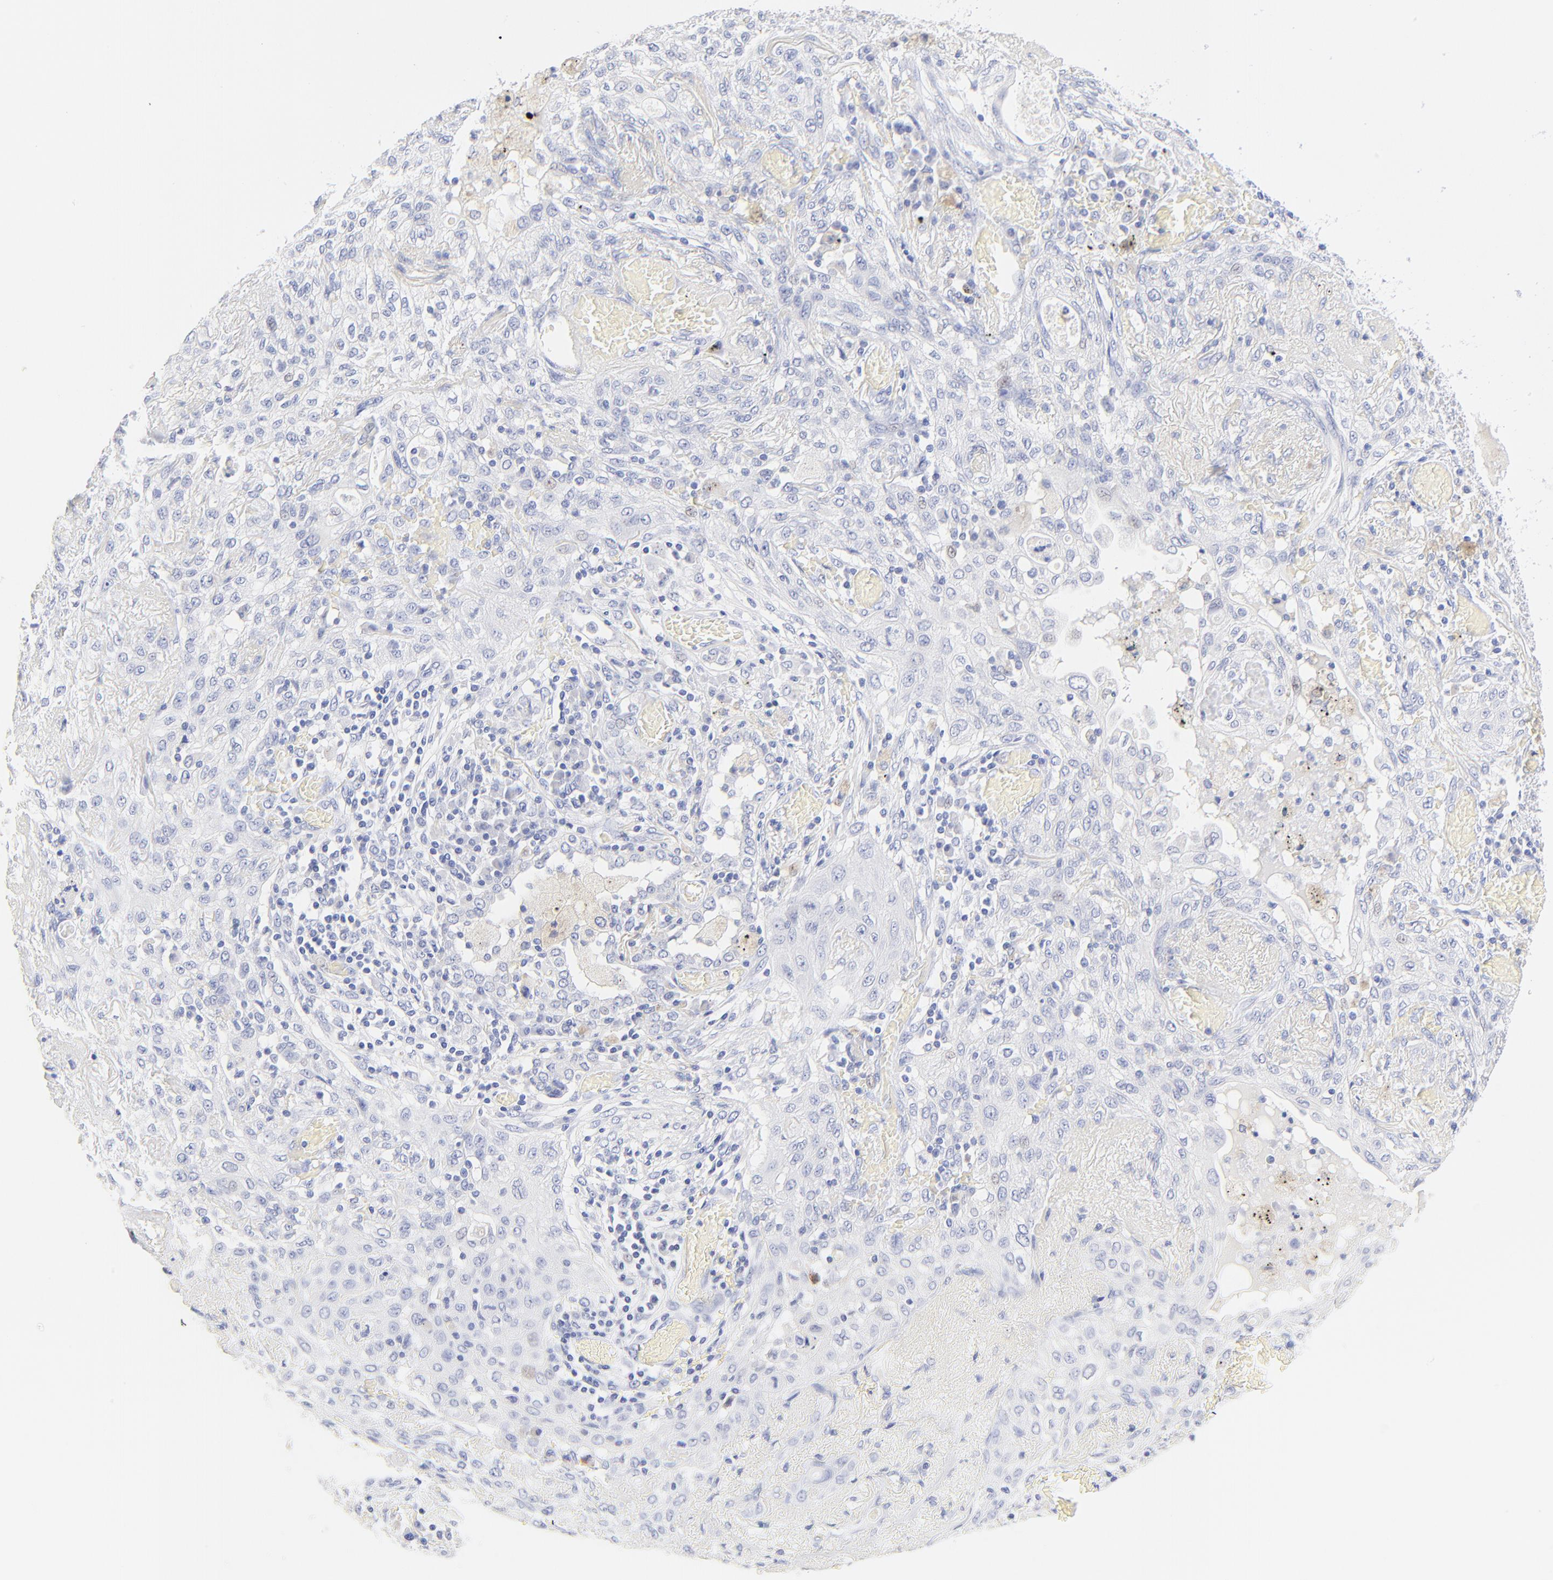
{"staining": {"intensity": "negative", "quantity": "none", "location": "none"}, "tissue": "lung cancer", "cell_type": "Tumor cells", "image_type": "cancer", "snomed": [{"axis": "morphology", "description": "Squamous cell carcinoma, NOS"}, {"axis": "topography", "description": "Lung"}], "caption": "Tumor cells show no significant positivity in lung cancer.", "gene": "SULT4A1", "patient": {"sex": "female", "age": 47}}